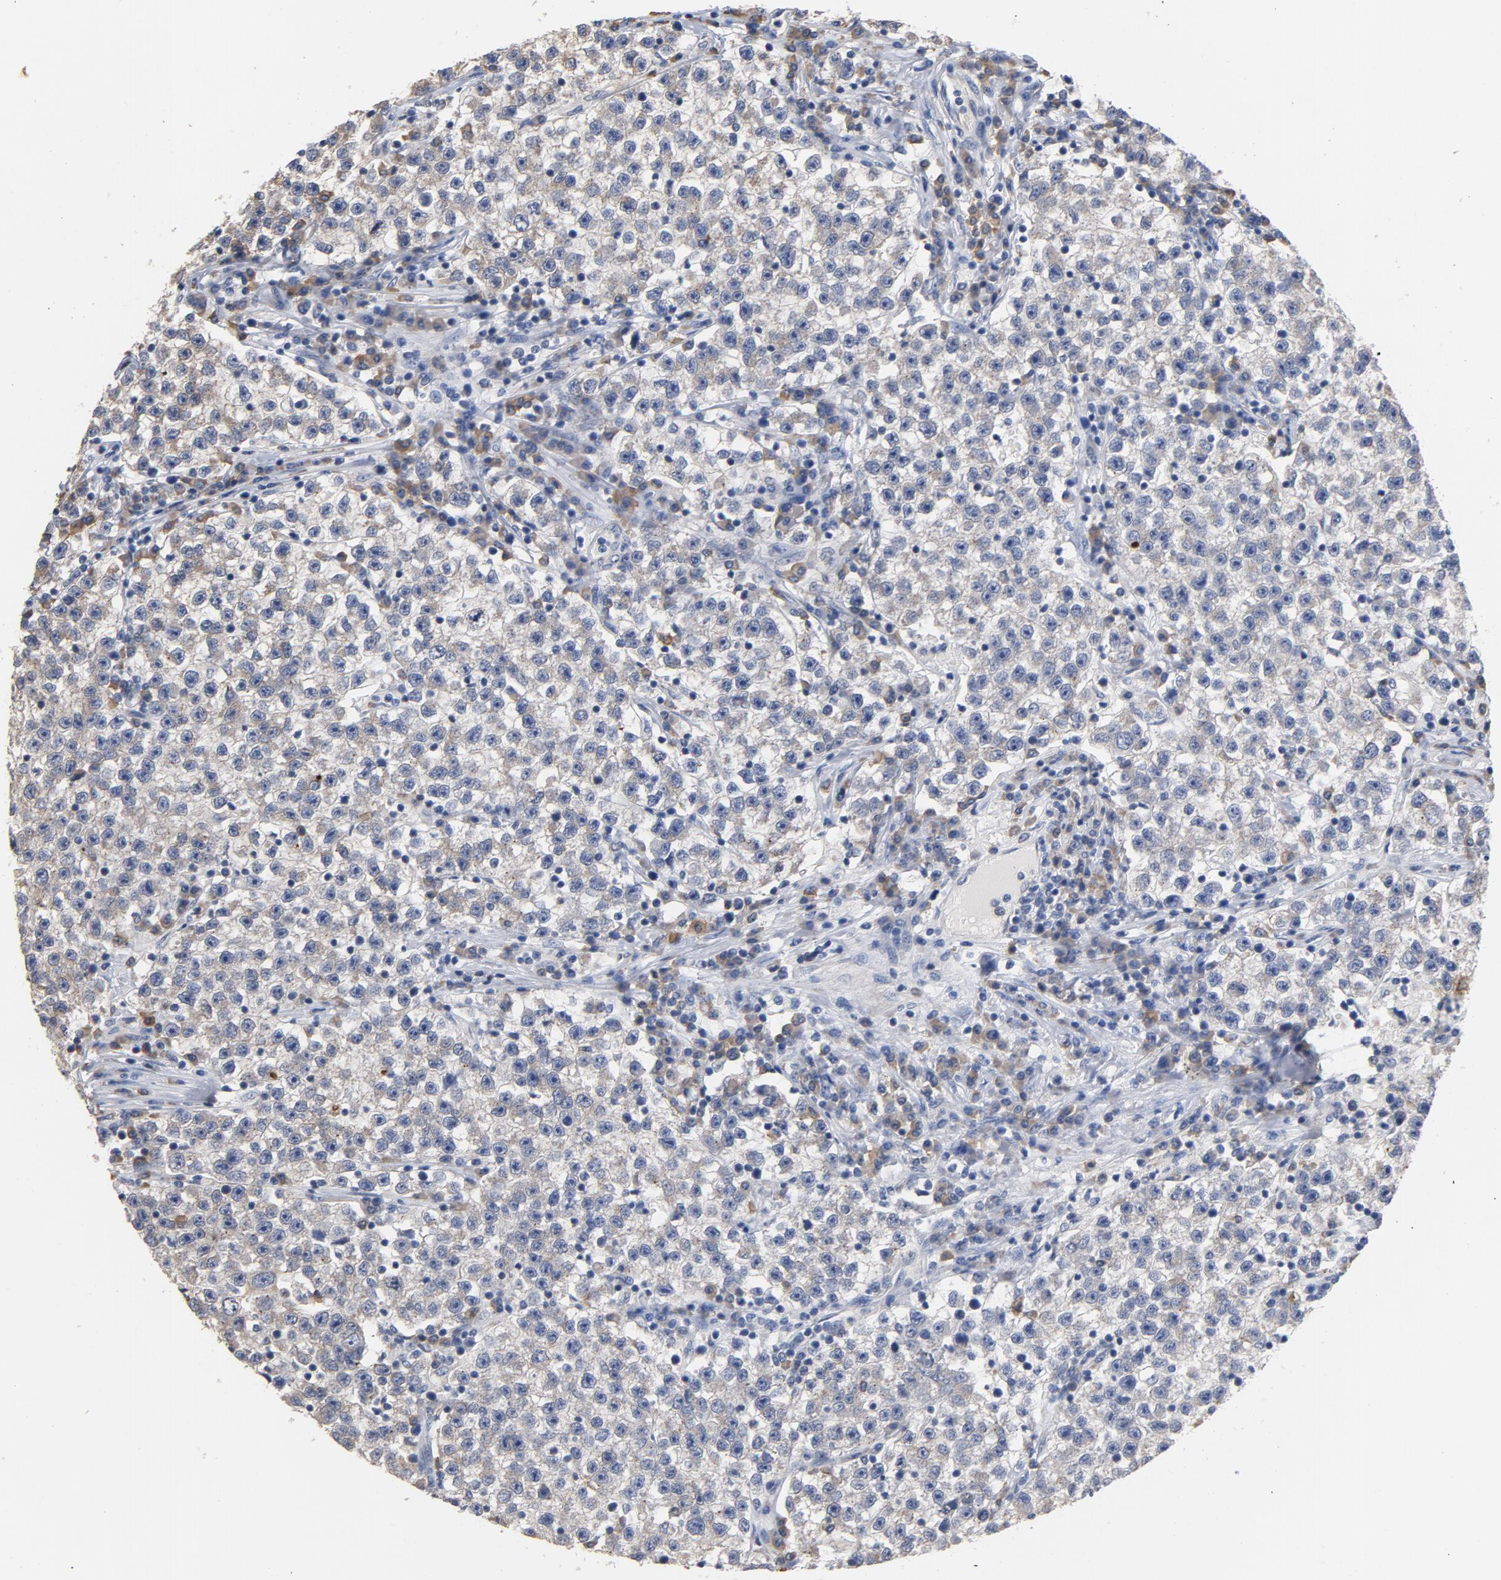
{"staining": {"intensity": "negative", "quantity": "none", "location": "none"}, "tissue": "testis cancer", "cell_type": "Tumor cells", "image_type": "cancer", "snomed": [{"axis": "morphology", "description": "Seminoma, NOS"}, {"axis": "topography", "description": "Testis"}], "caption": "This histopathology image is of testis seminoma stained with IHC to label a protein in brown with the nuclei are counter-stained blue. There is no positivity in tumor cells.", "gene": "TLR4", "patient": {"sex": "male", "age": 22}}